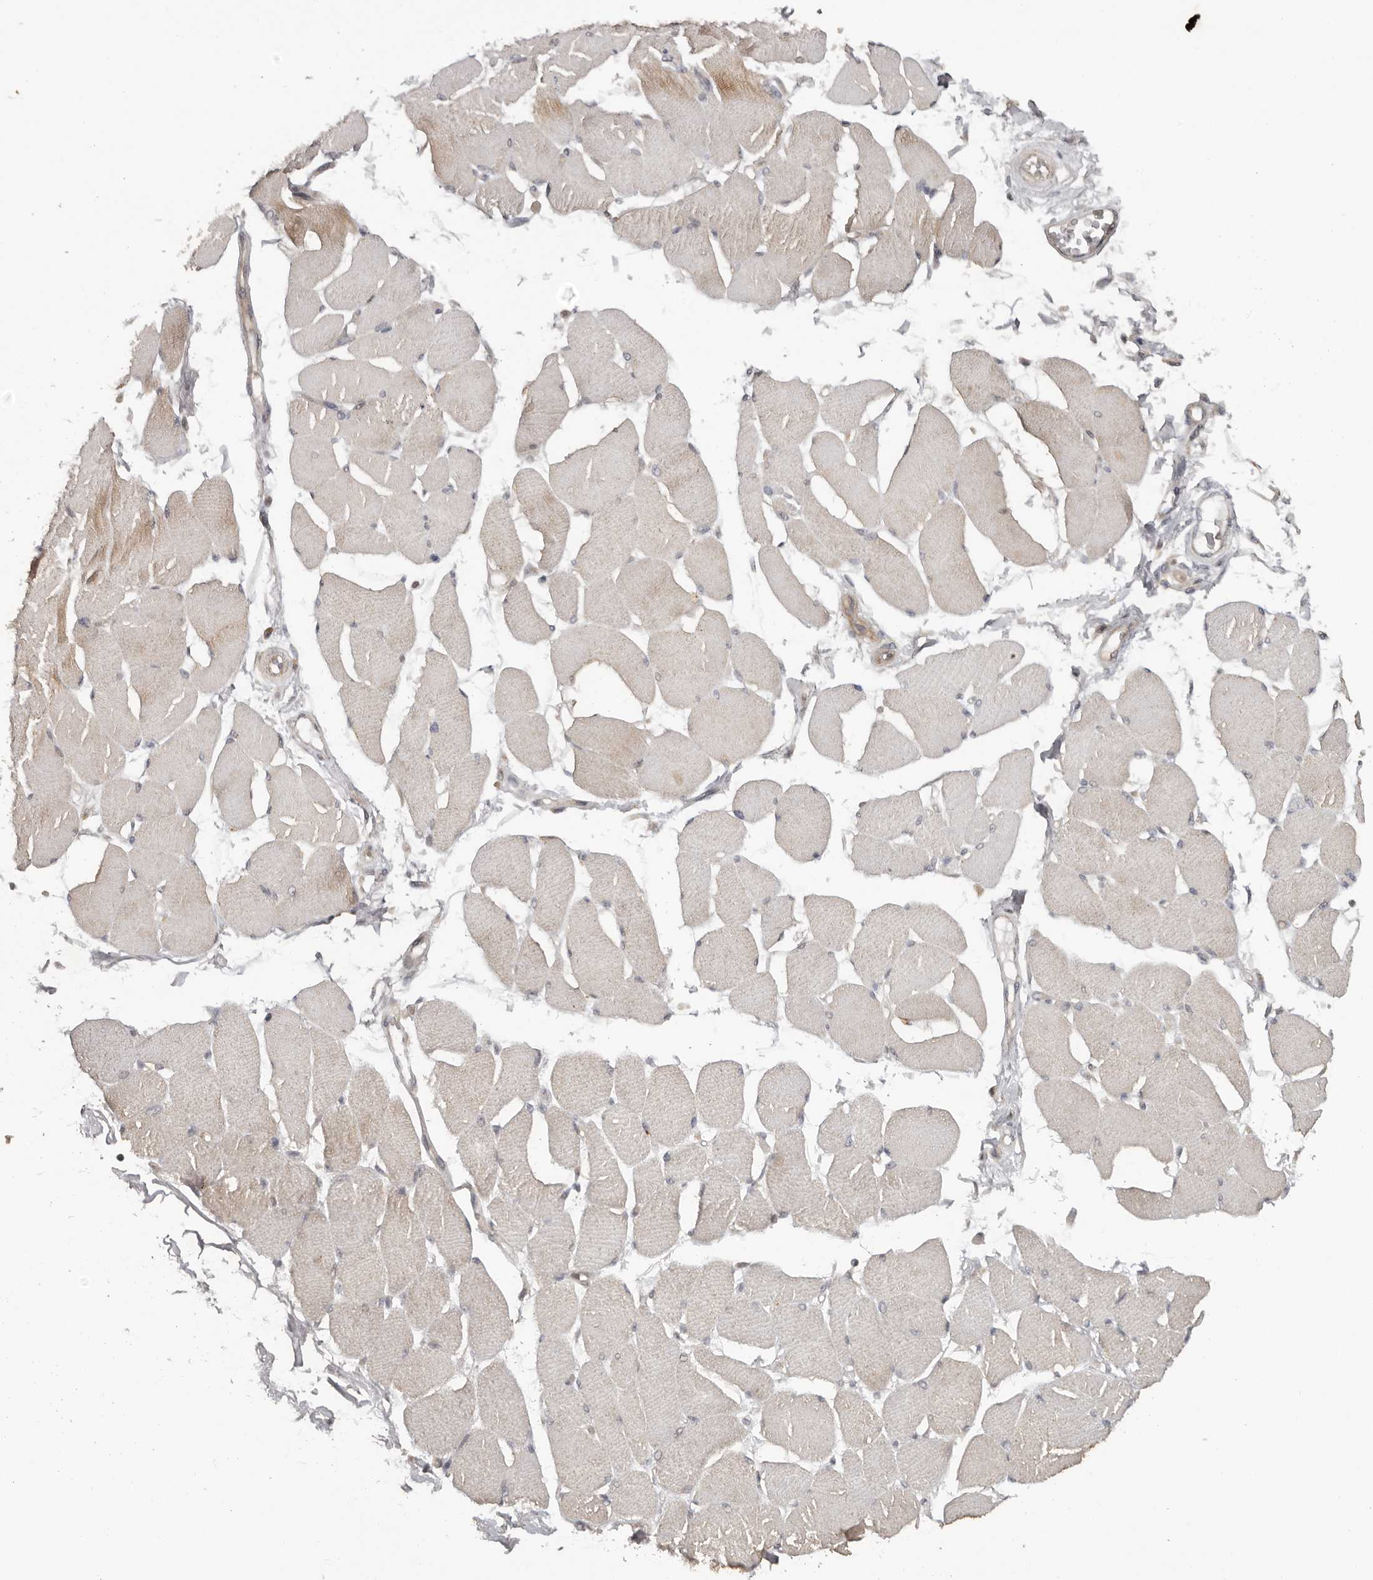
{"staining": {"intensity": "weak", "quantity": "<25%", "location": "cytoplasmic/membranous"}, "tissue": "skeletal muscle", "cell_type": "Myocytes", "image_type": "normal", "snomed": [{"axis": "morphology", "description": "Normal tissue, NOS"}, {"axis": "topography", "description": "Skin"}, {"axis": "topography", "description": "Skeletal muscle"}], "caption": "Protein analysis of normal skeletal muscle exhibits no significant expression in myocytes.", "gene": "ANKRD44", "patient": {"sex": "male", "age": 83}}